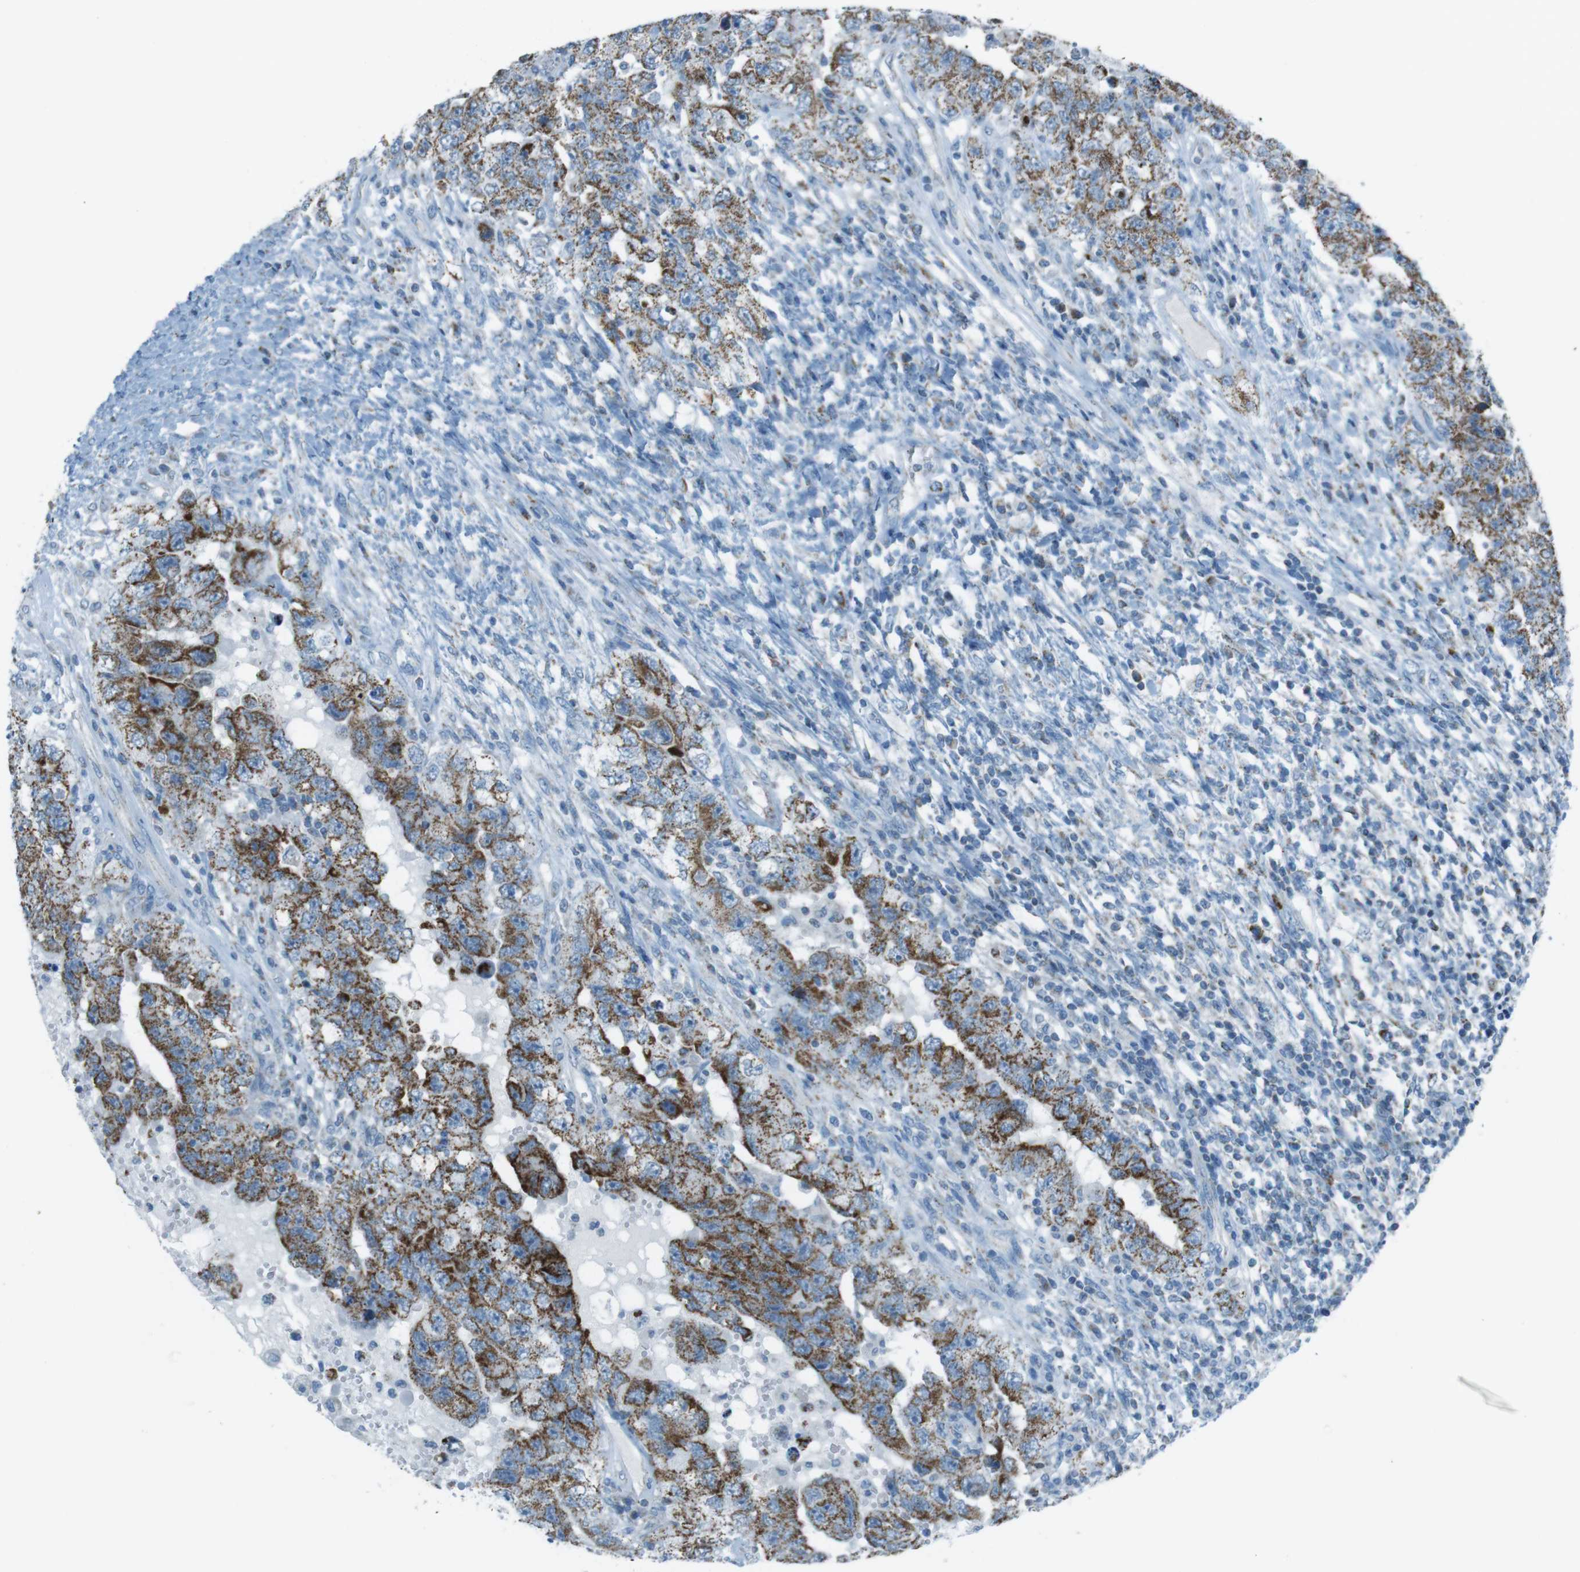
{"staining": {"intensity": "strong", "quantity": ">75%", "location": "cytoplasmic/membranous"}, "tissue": "testis cancer", "cell_type": "Tumor cells", "image_type": "cancer", "snomed": [{"axis": "morphology", "description": "Carcinoma, Embryonal, NOS"}, {"axis": "topography", "description": "Testis"}], "caption": "The micrograph displays staining of embryonal carcinoma (testis), revealing strong cytoplasmic/membranous protein staining (brown color) within tumor cells. Using DAB (brown) and hematoxylin (blue) stains, captured at high magnification using brightfield microscopy.", "gene": "DNAJA3", "patient": {"sex": "male", "age": 26}}